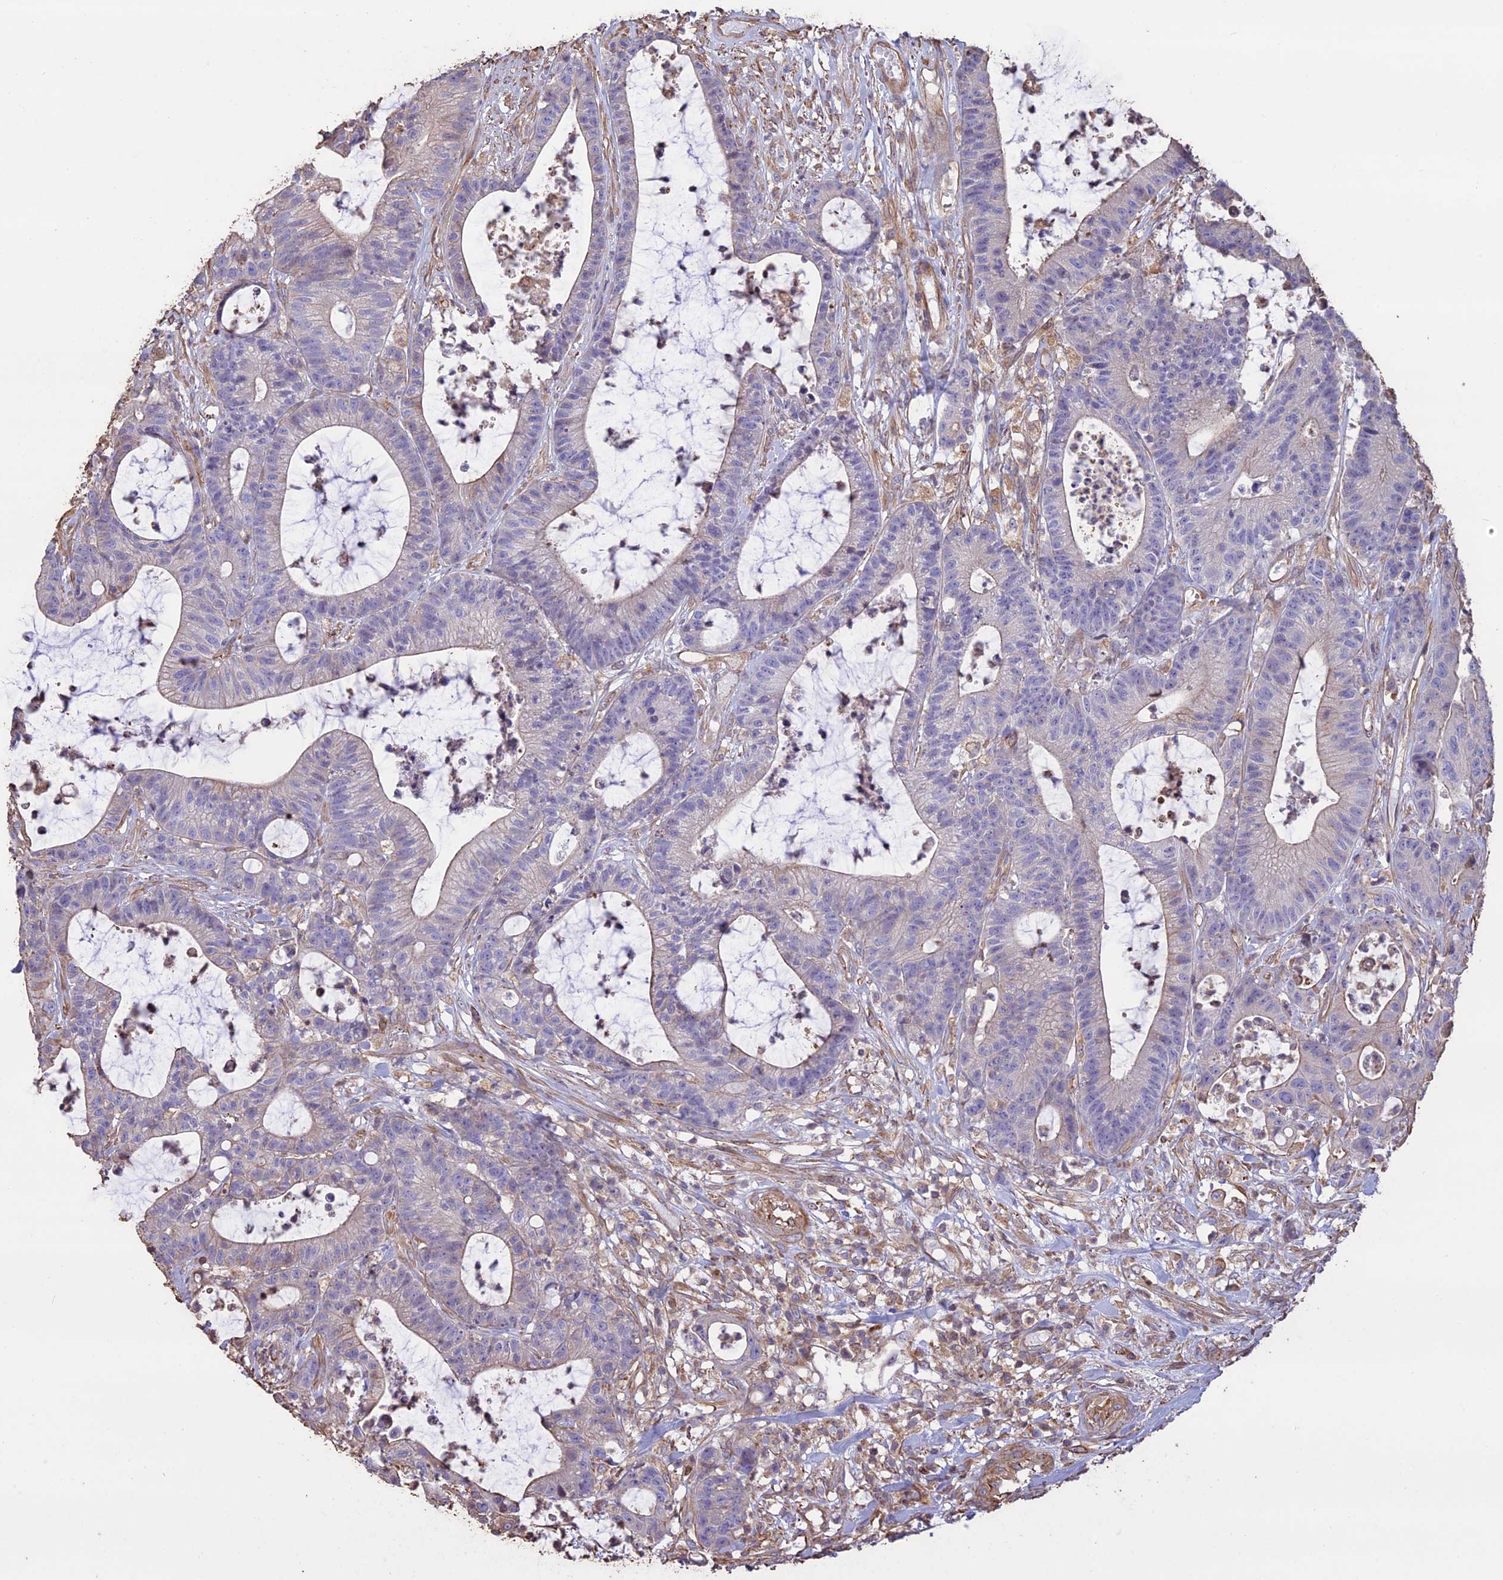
{"staining": {"intensity": "negative", "quantity": "none", "location": "none"}, "tissue": "colorectal cancer", "cell_type": "Tumor cells", "image_type": "cancer", "snomed": [{"axis": "morphology", "description": "Adenocarcinoma, NOS"}, {"axis": "topography", "description": "Colon"}], "caption": "Human colorectal adenocarcinoma stained for a protein using immunohistochemistry (IHC) reveals no expression in tumor cells.", "gene": "CCDC148", "patient": {"sex": "female", "age": 84}}